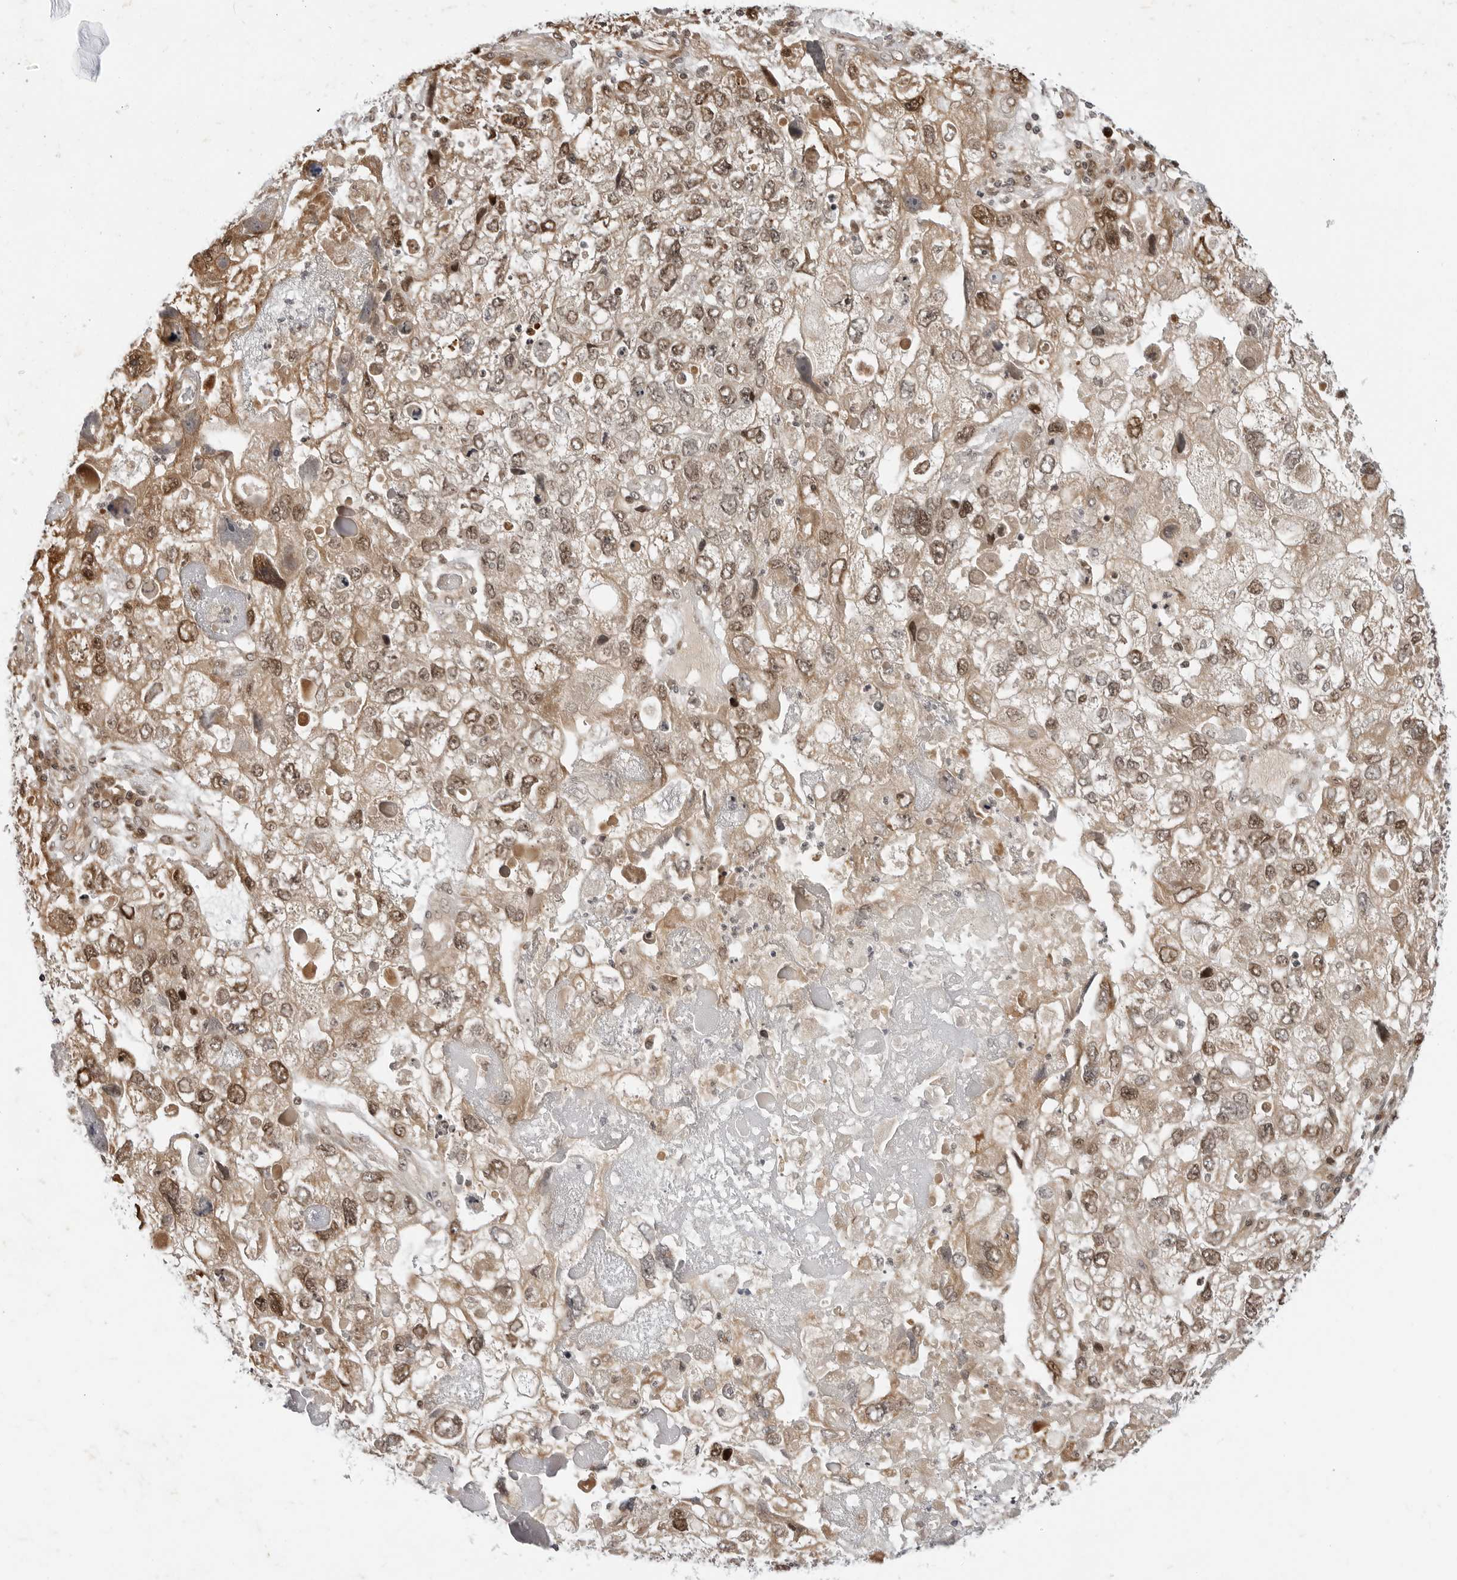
{"staining": {"intensity": "moderate", "quantity": ">75%", "location": "cytoplasmic/membranous,nuclear"}, "tissue": "endometrial cancer", "cell_type": "Tumor cells", "image_type": "cancer", "snomed": [{"axis": "morphology", "description": "Adenocarcinoma, NOS"}, {"axis": "topography", "description": "Endometrium"}], "caption": "Endometrial cancer stained with a protein marker demonstrates moderate staining in tumor cells.", "gene": "TIPRL", "patient": {"sex": "female", "age": 49}}